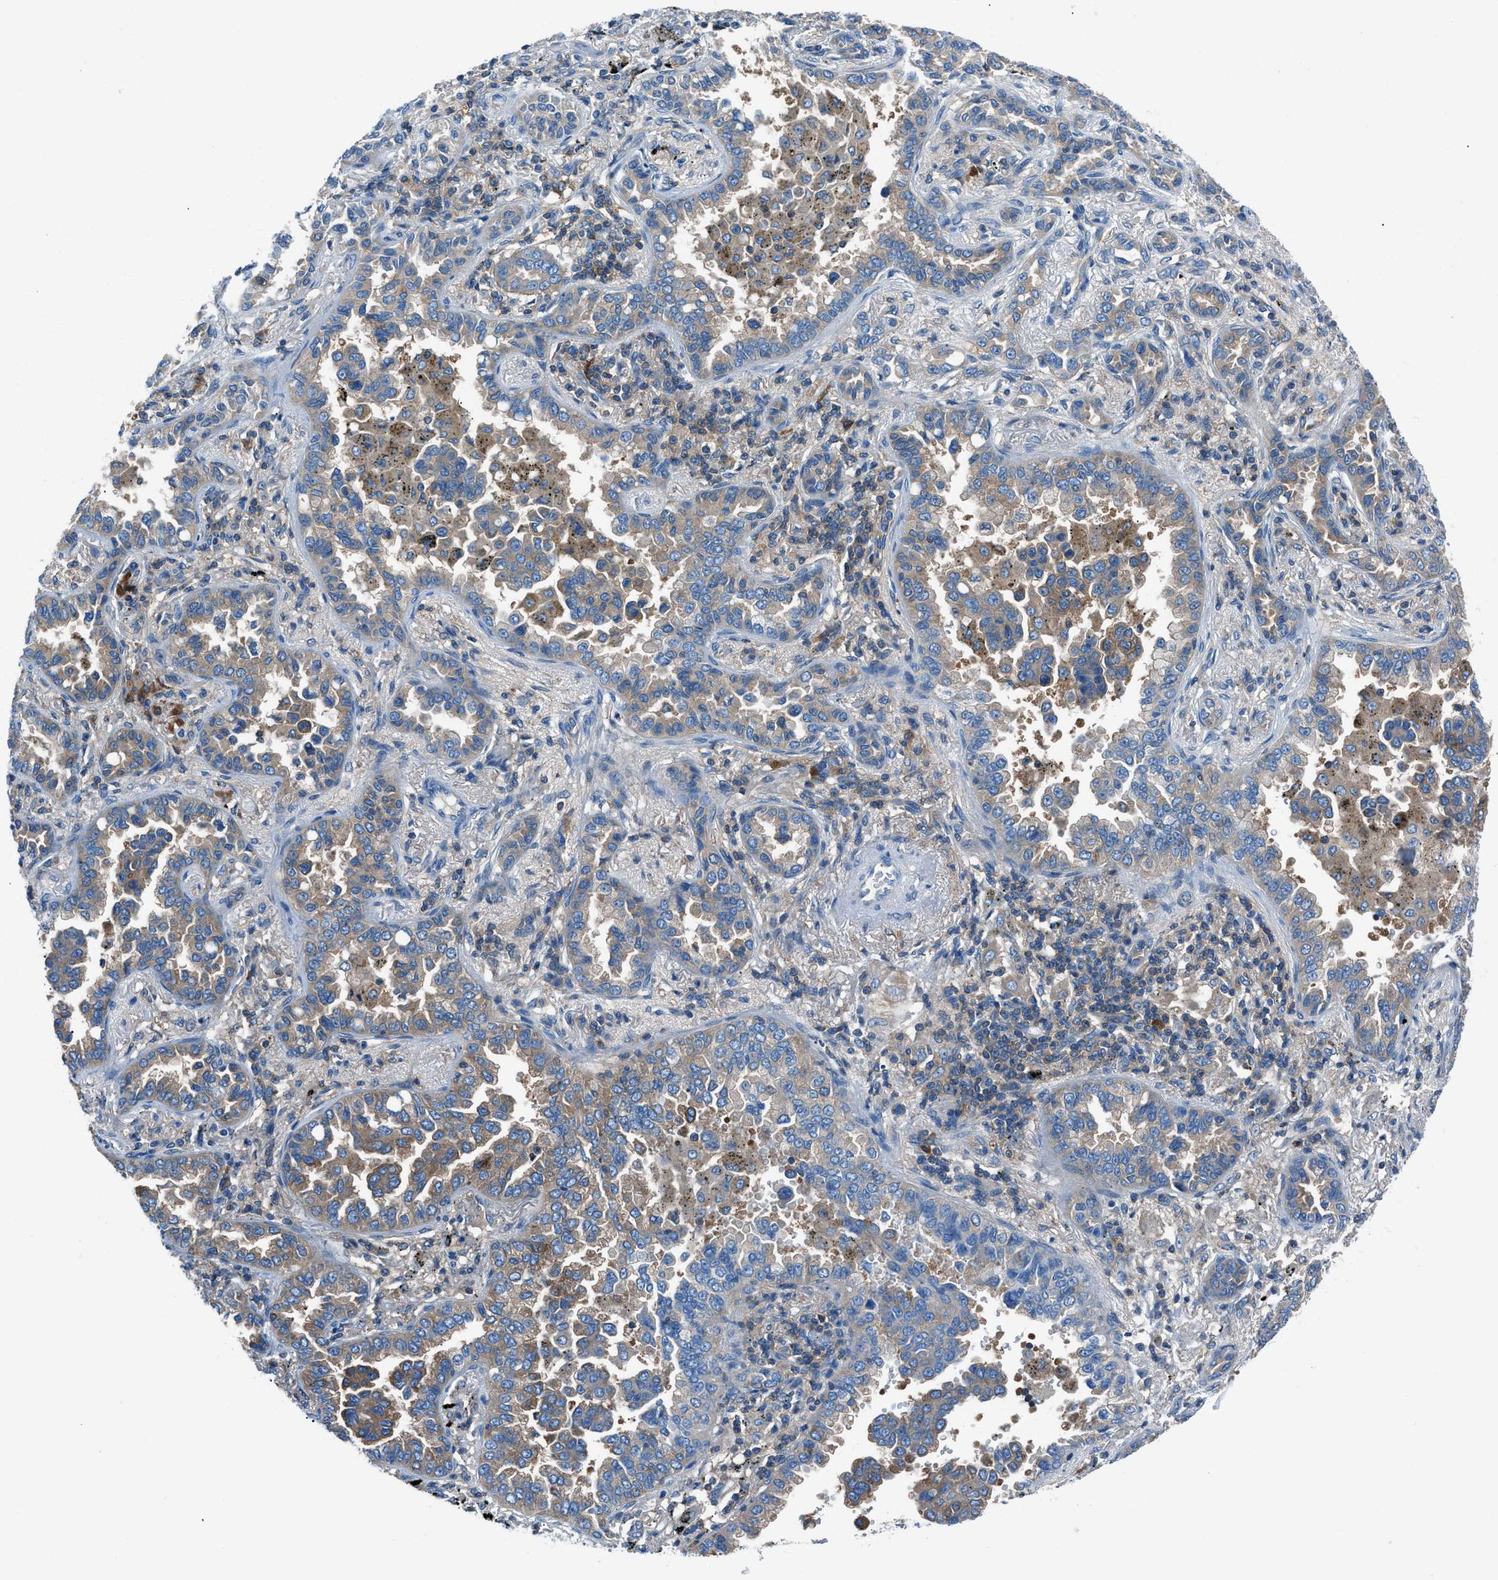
{"staining": {"intensity": "moderate", "quantity": "<25%", "location": "cytoplasmic/membranous"}, "tissue": "lung cancer", "cell_type": "Tumor cells", "image_type": "cancer", "snomed": [{"axis": "morphology", "description": "Normal tissue, NOS"}, {"axis": "morphology", "description": "Adenocarcinoma, NOS"}, {"axis": "topography", "description": "Lung"}], "caption": "IHC of lung cancer reveals low levels of moderate cytoplasmic/membranous expression in approximately <25% of tumor cells. The staining was performed using DAB (3,3'-diaminobenzidine), with brown indicating positive protein expression. Nuclei are stained blue with hematoxylin.", "gene": "SARS1", "patient": {"sex": "male", "age": 59}}